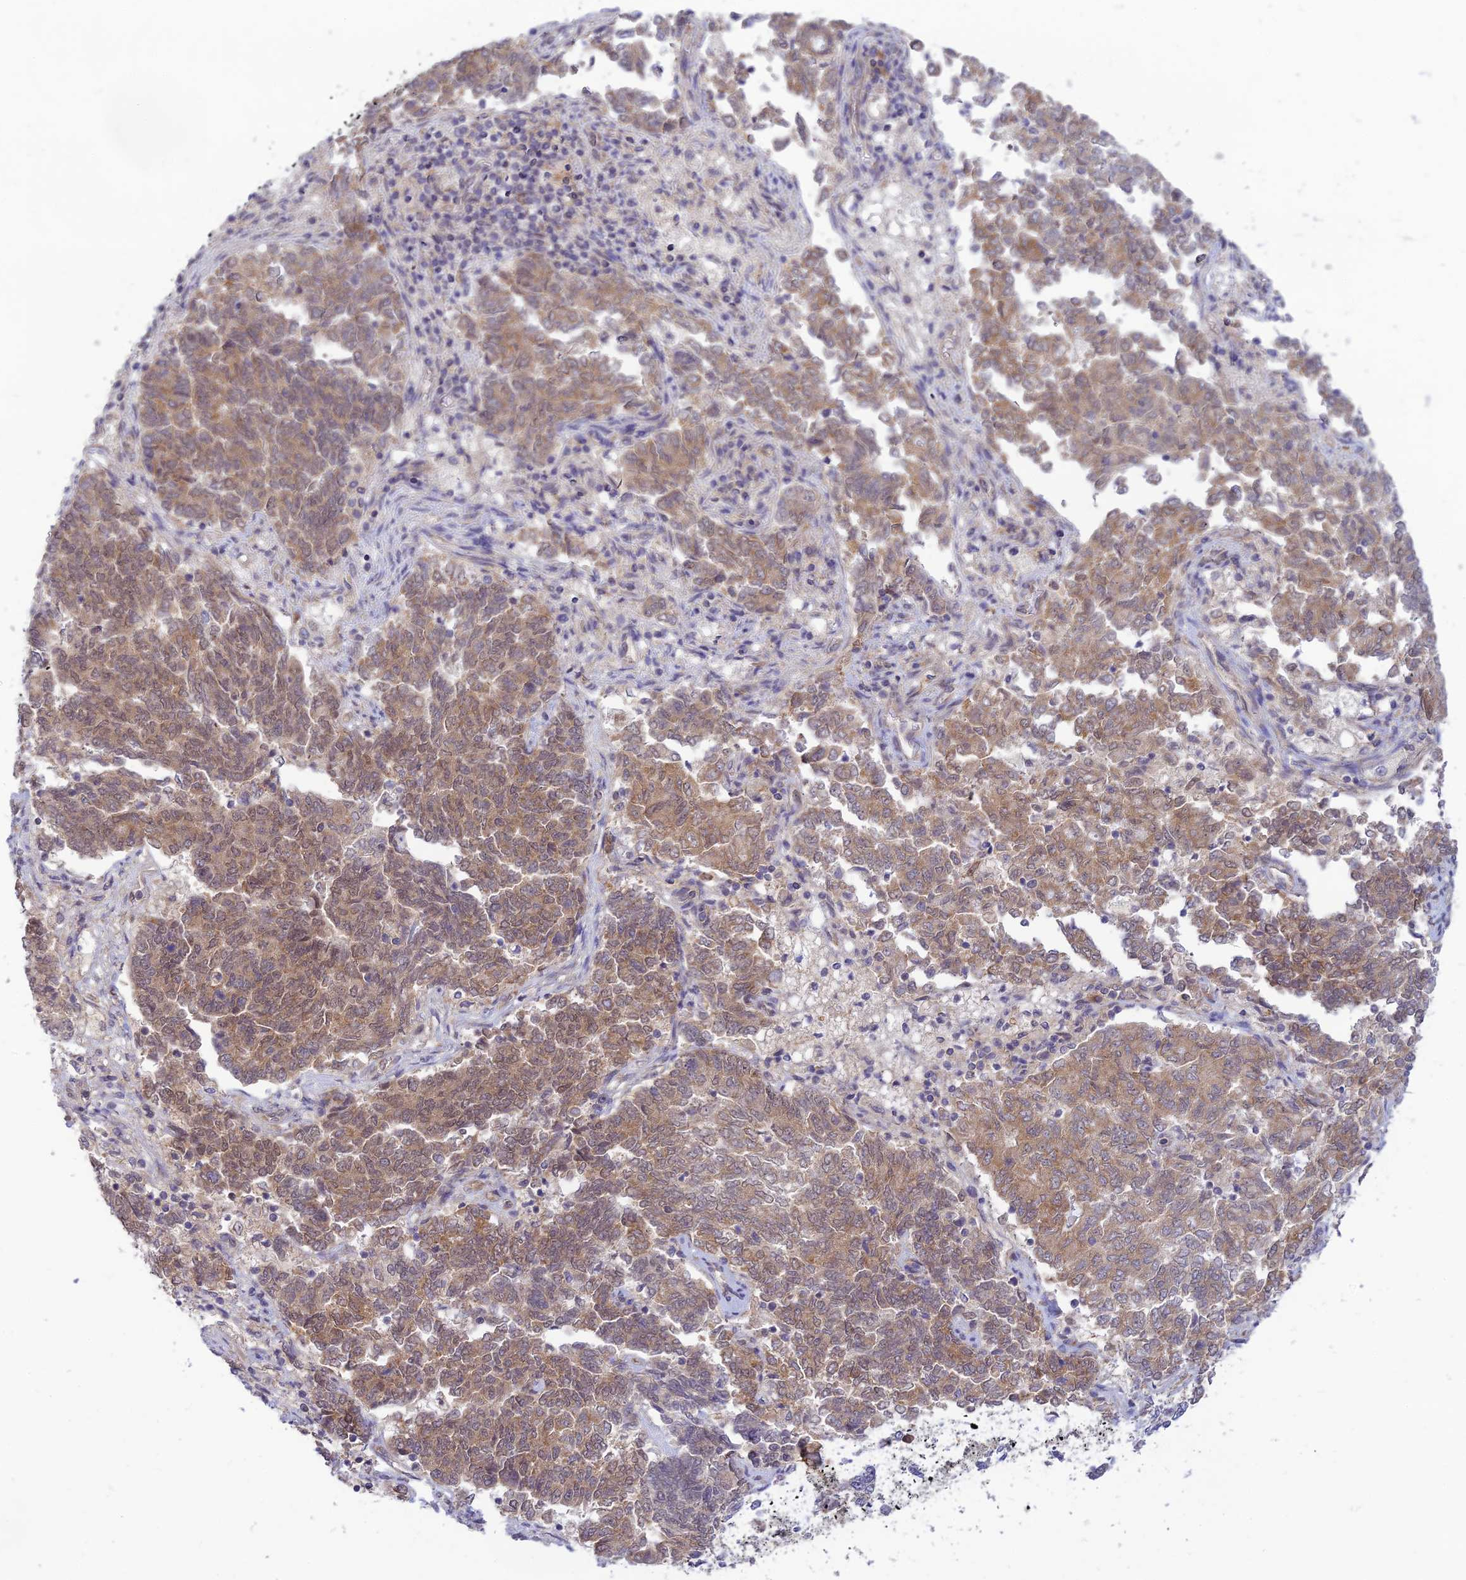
{"staining": {"intensity": "moderate", "quantity": ">75%", "location": "cytoplasmic/membranous,nuclear"}, "tissue": "endometrial cancer", "cell_type": "Tumor cells", "image_type": "cancer", "snomed": [{"axis": "morphology", "description": "Adenocarcinoma, NOS"}, {"axis": "topography", "description": "Endometrium"}], "caption": "Immunohistochemistry (IHC) micrograph of neoplastic tissue: adenocarcinoma (endometrial) stained using immunohistochemistry (IHC) reveals medium levels of moderate protein expression localized specifically in the cytoplasmic/membranous and nuclear of tumor cells, appearing as a cytoplasmic/membranous and nuclear brown color.", "gene": "SKIC8", "patient": {"sex": "female", "age": 80}}